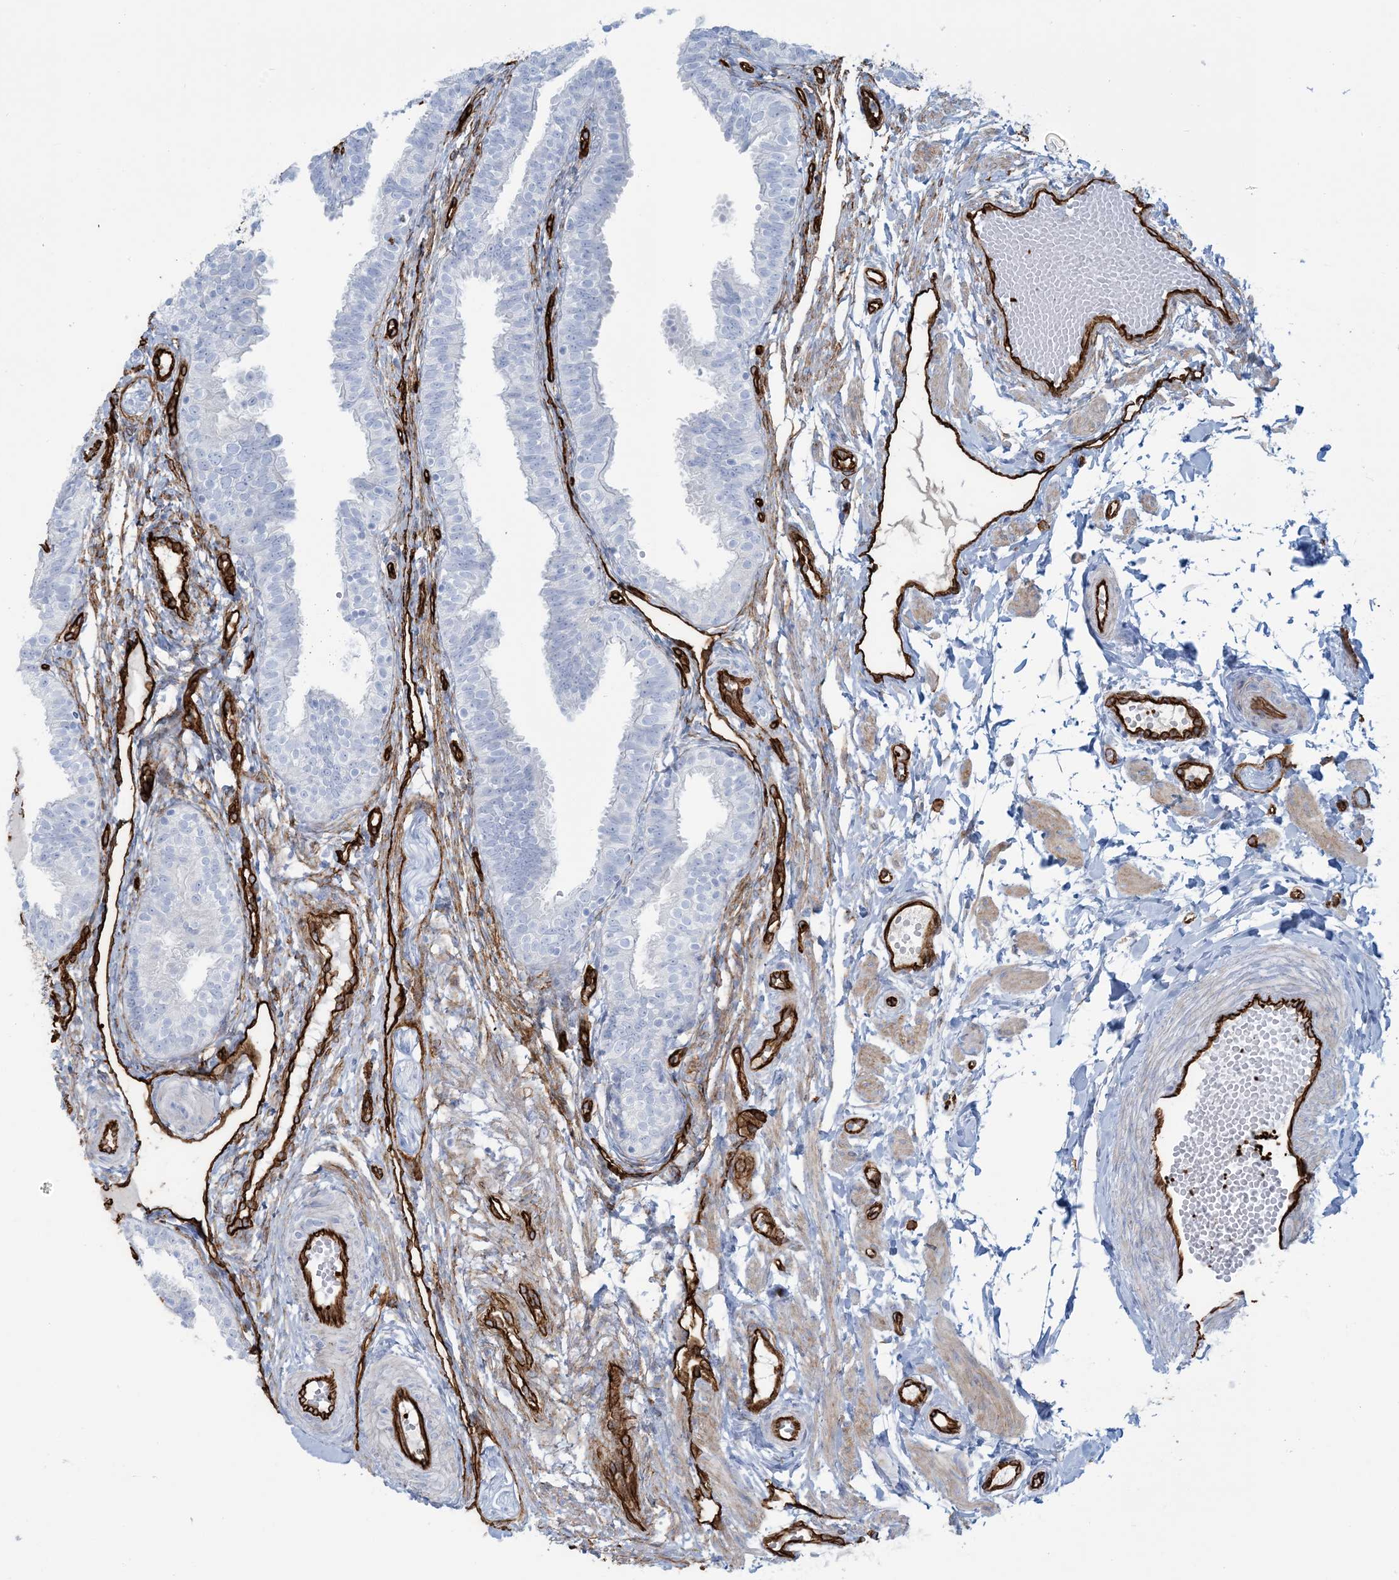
{"staining": {"intensity": "negative", "quantity": "none", "location": "none"}, "tissue": "fallopian tube", "cell_type": "Glandular cells", "image_type": "normal", "snomed": [{"axis": "morphology", "description": "Normal tissue, NOS"}, {"axis": "topography", "description": "Fallopian tube"}], "caption": "A micrograph of fallopian tube stained for a protein shows no brown staining in glandular cells. Brightfield microscopy of immunohistochemistry (IHC) stained with DAB (3,3'-diaminobenzidine) (brown) and hematoxylin (blue), captured at high magnification.", "gene": "EPS8L3", "patient": {"sex": "female", "age": 35}}